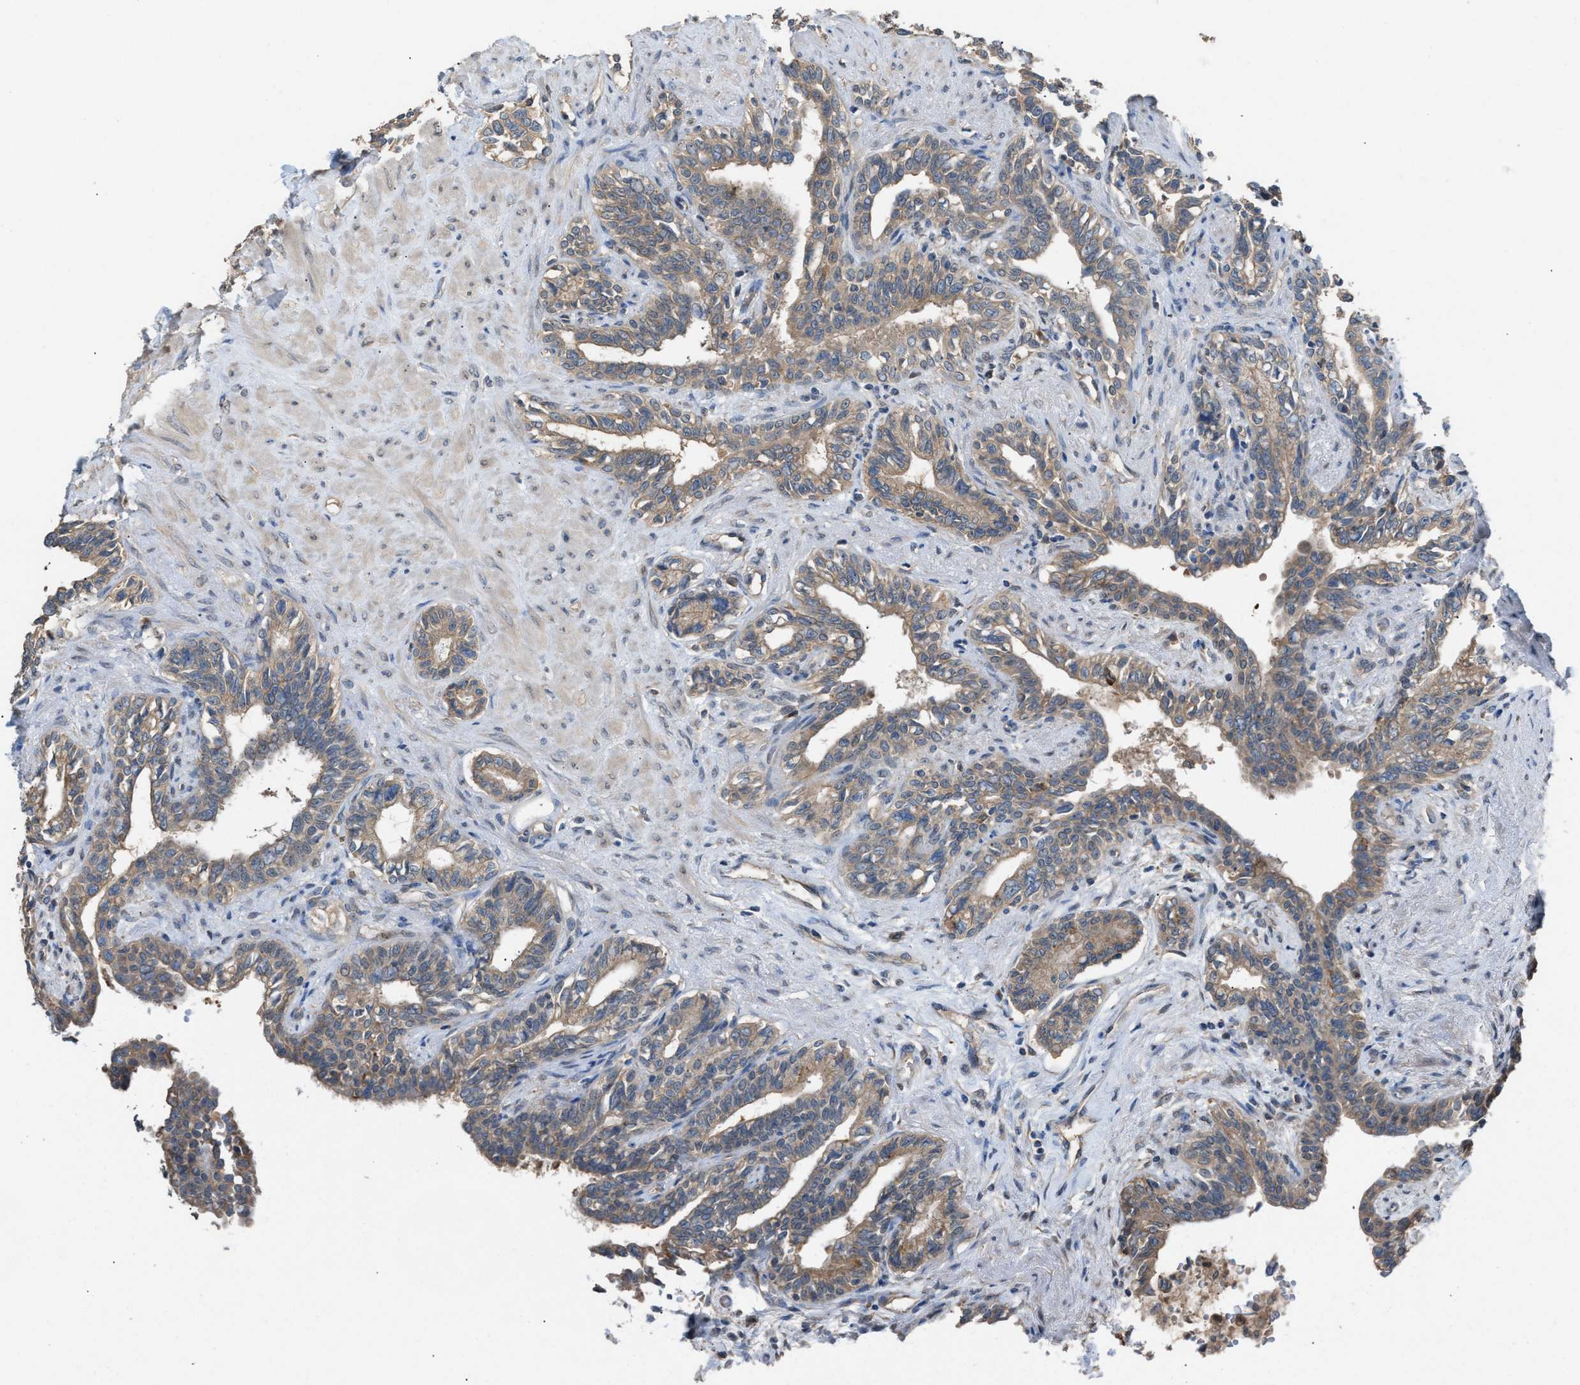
{"staining": {"intensity": "weak", "quantity": ">75%", "location": "cytoplasmic/membranous"}, "tissue": "seminal vesicle", "cell_type": "Glandular cells", "image_type": "normal", "snomed": [{"axis": "morphology", "description": "Normal tissue, NOS"}, {"axis": "morphology", "description": "Adenocarcinoma, High grade"}, {"axis": "topography", "description": "Prostate"}, {"axis": "topography", "description": "Seminal veicle"}], "caption": "Seminal vesicle stained for a protein exhibits weak cytoplasmic/membranous positivity in glandular cells. (DAB IHC with brightfield microscopy, high magnification).", "gene": "NQO2", "patient": {"sex": "male", "age": 55}}